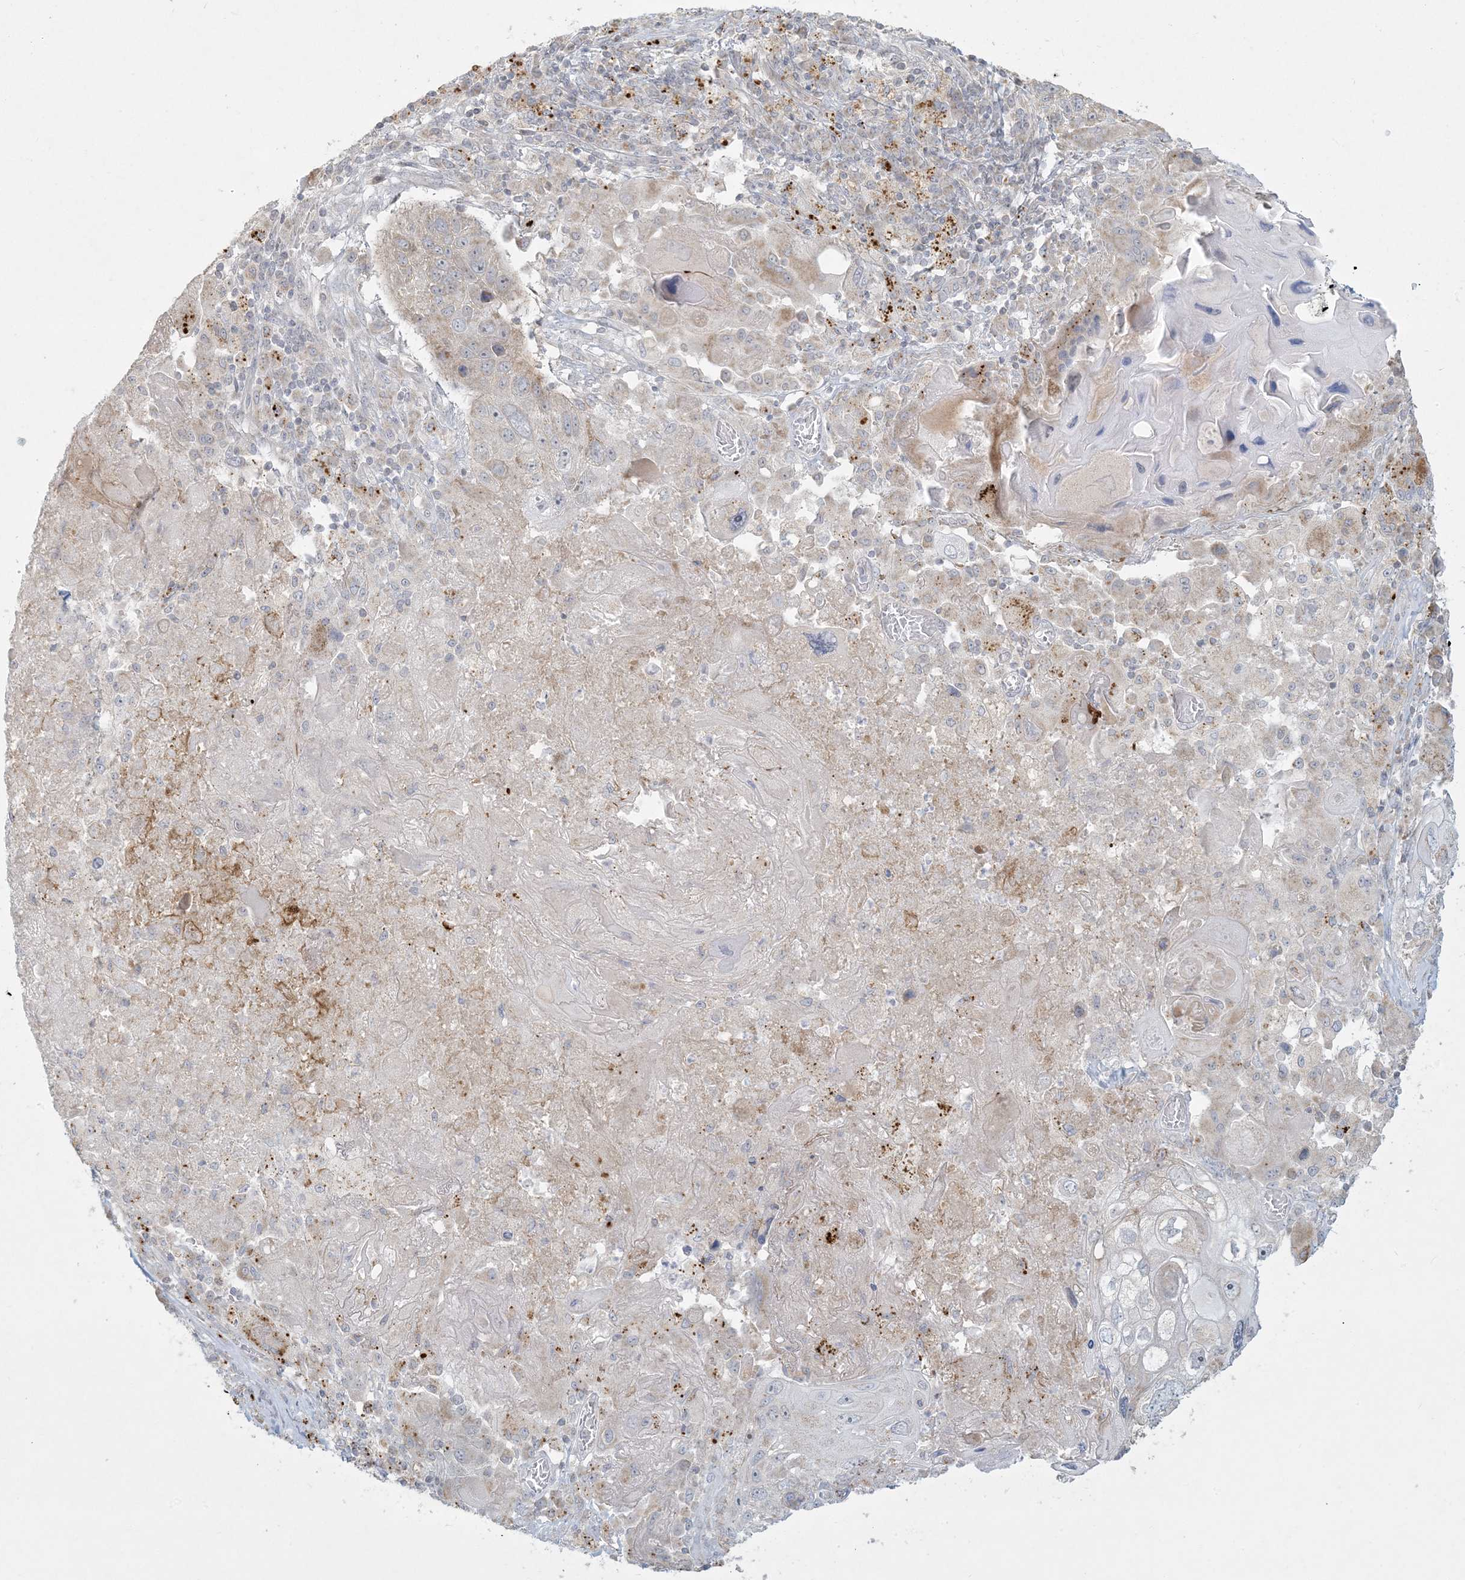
{"staining": {"intensity": "weak", "quantity": "<25%", "location": "cytoplasmic/membranous"}, "tissue": "lung cancer", "cell_type": "Tumor cells", "image_type": "cancer", "snomed": [{"axis": "morphology", "description": "Squamous cell carcinoma, NOS"}, {"axis": "topography", "description": "Lung"}], "caption": "Immunohistochemistry (IHC) of human lung squamous cell carcinoma demonstrates no positivity in tumor cells.", "gene": "MCAT", "patient": {"sex": "male", "age": 61}}